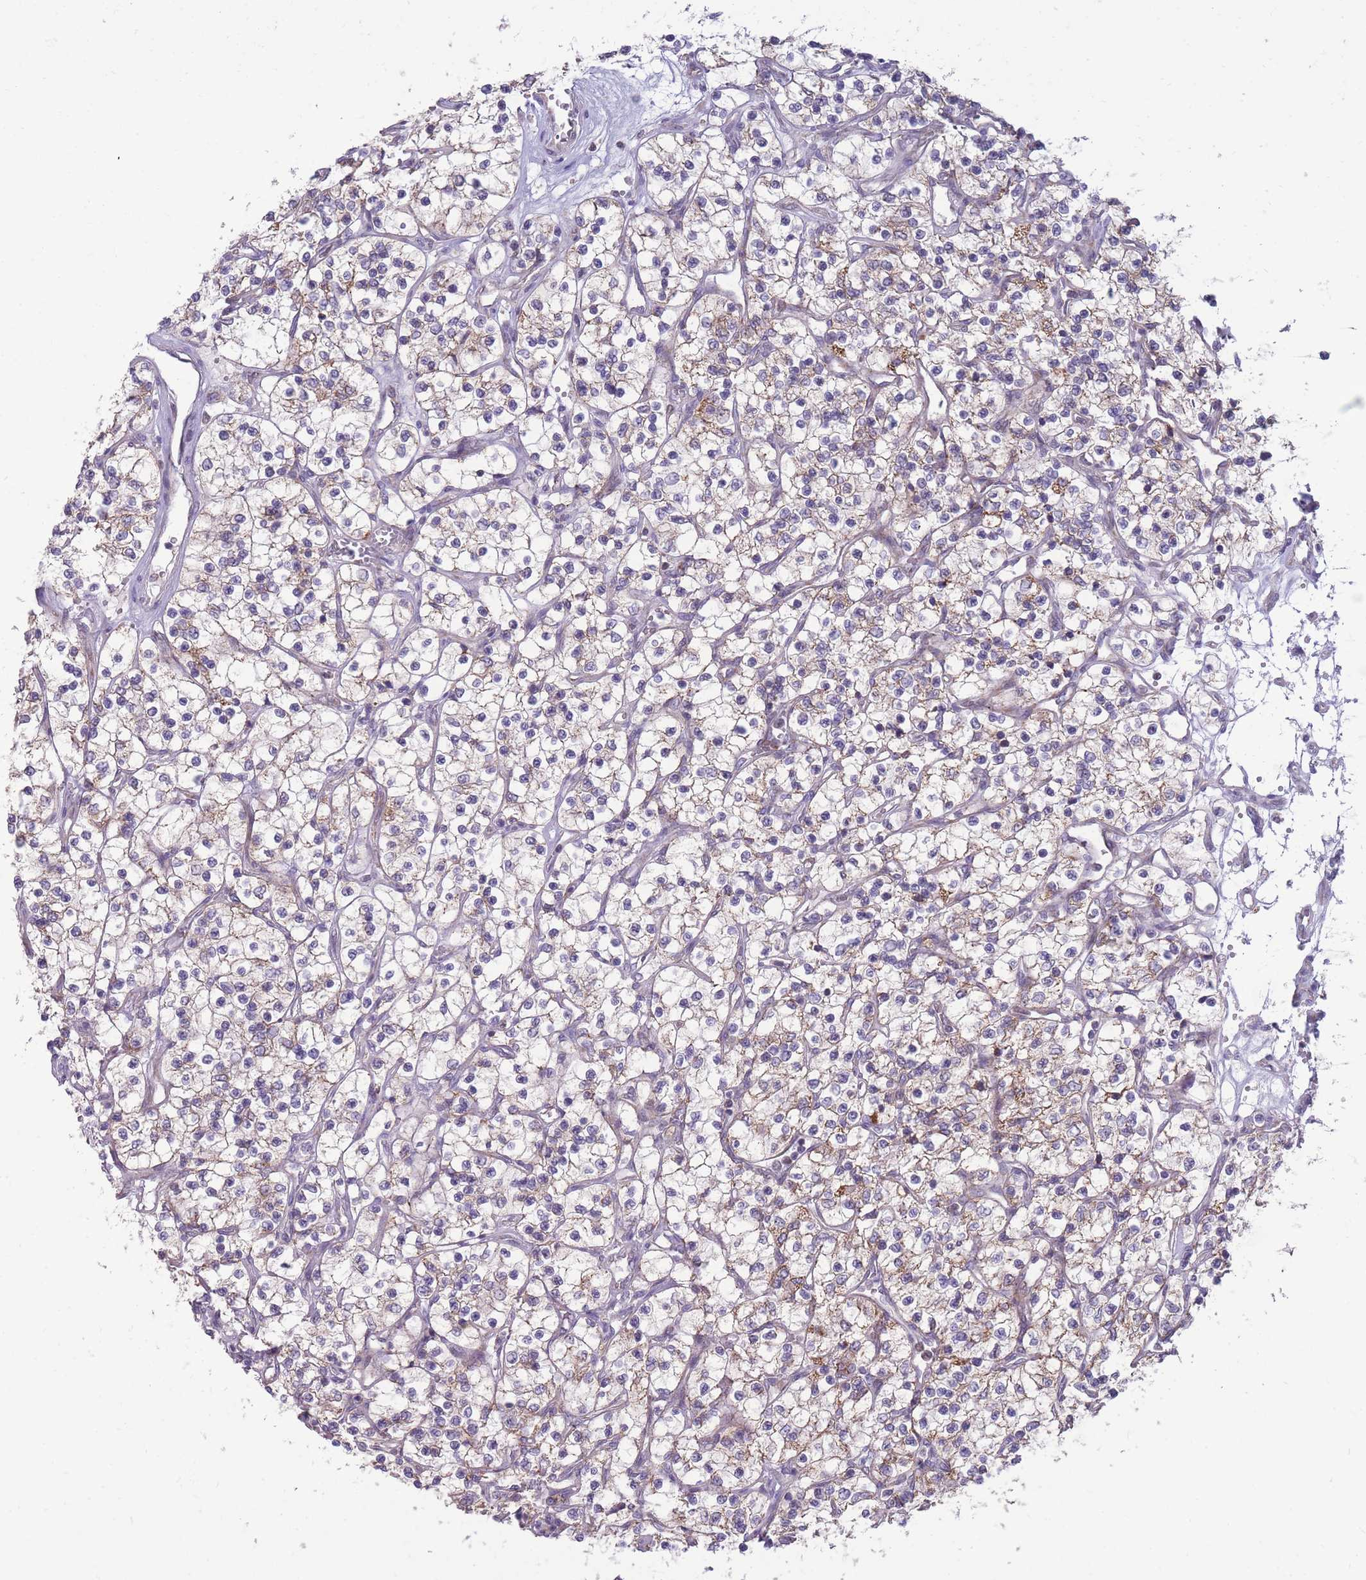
{"staining": {"intensity": "moderate", "quantity": "<25%", "location": "cytoplasmic/membranous"}, "tissue": "renal cancer", "cell_type": "Tumor cells", "image_type": "cancer", "snomed": [{"axis": "morphology", "description": "Adenocarcinoma, NOS"}, {"axis": "topography", "description": "Kidney"}], "caption": "Human adenocarcinoma (renal) stained with a protein marker exhibits moderate staining in tumor cells.", "gene": "MCIDAS", "patient": {"sex": "female", "age": 69}}